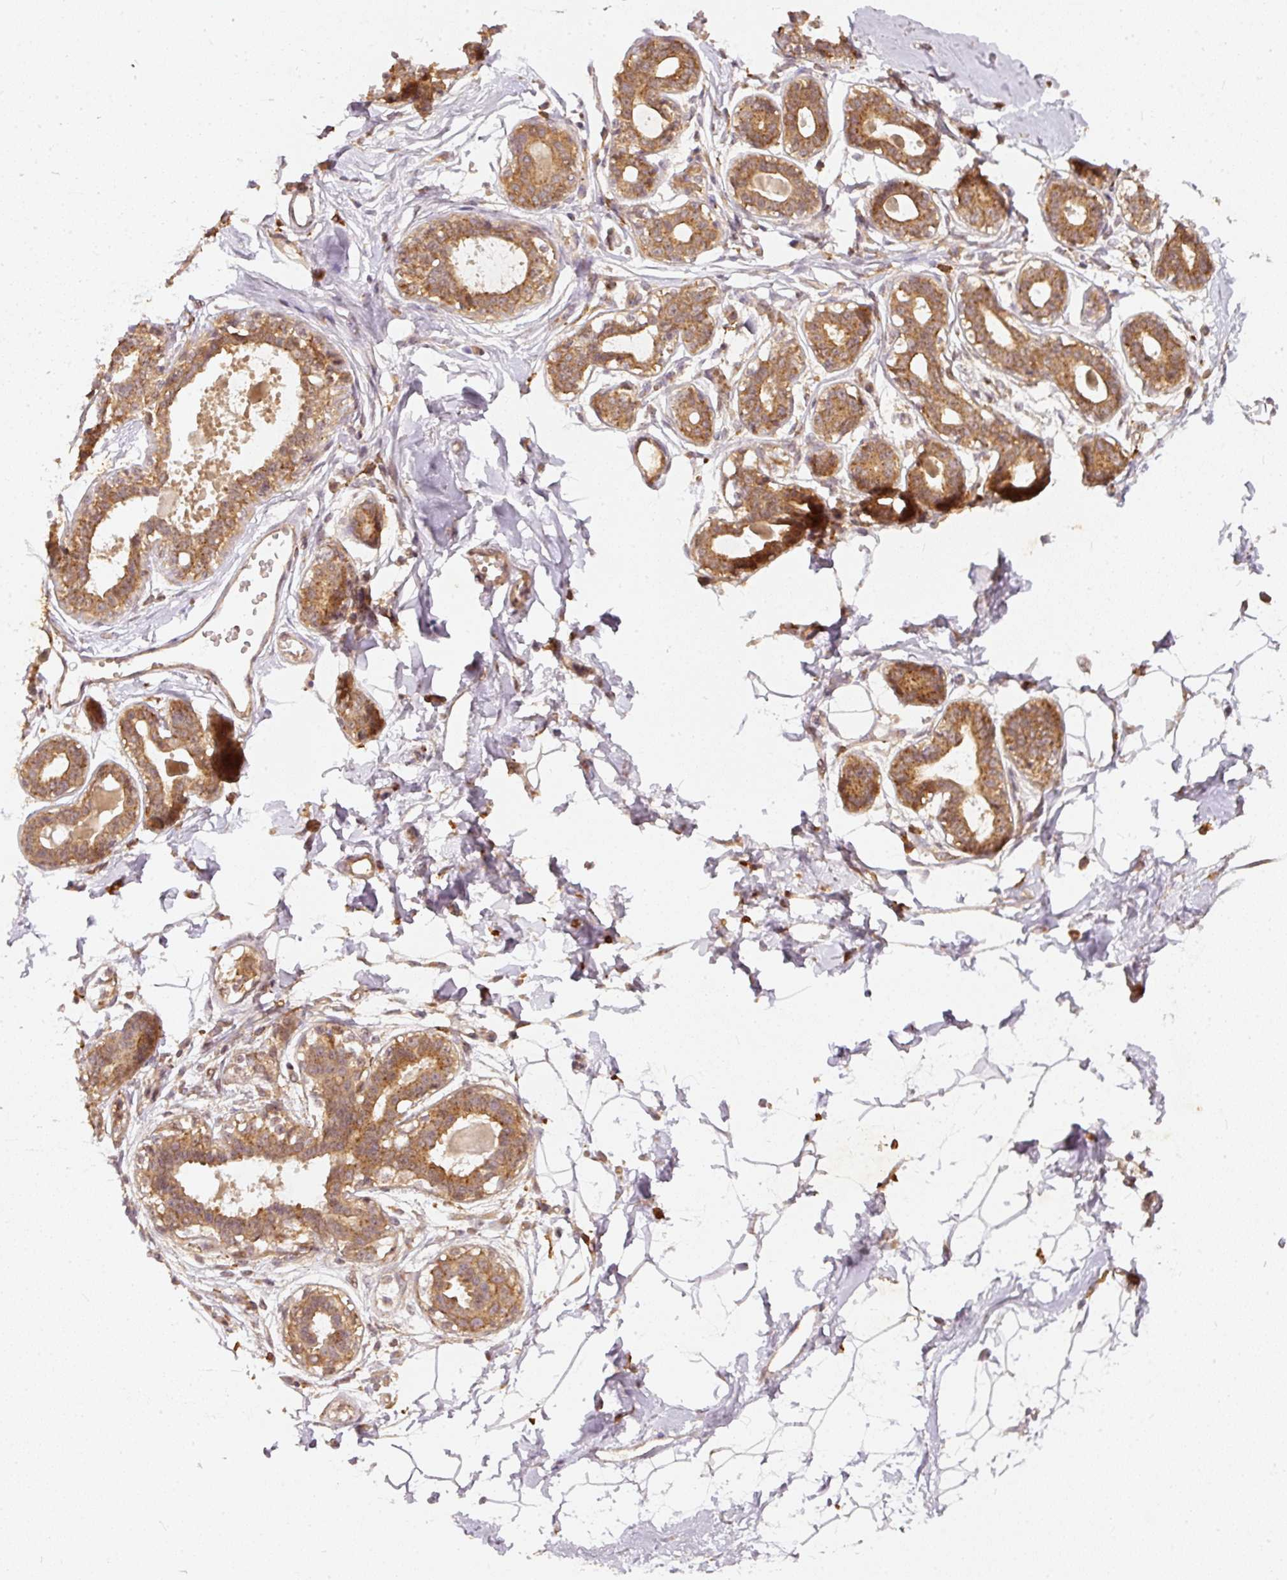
{"staining": {"intensity": "negative", "quantity": "none", "location": "none"}, "tissue": "breast", "cell_type": "Adipocytes", "image_type": "normal", "snomed": [{"axis": "morphology", "description": "Normal tissue, NOS"}, {"axis": "topography", "description": "Breast"}], "caption": "The image exhibits no staining of adipocytes in unremarkable breast.", "gene": "ZNF580", "patient": {"sex": "female", "age": 45}}